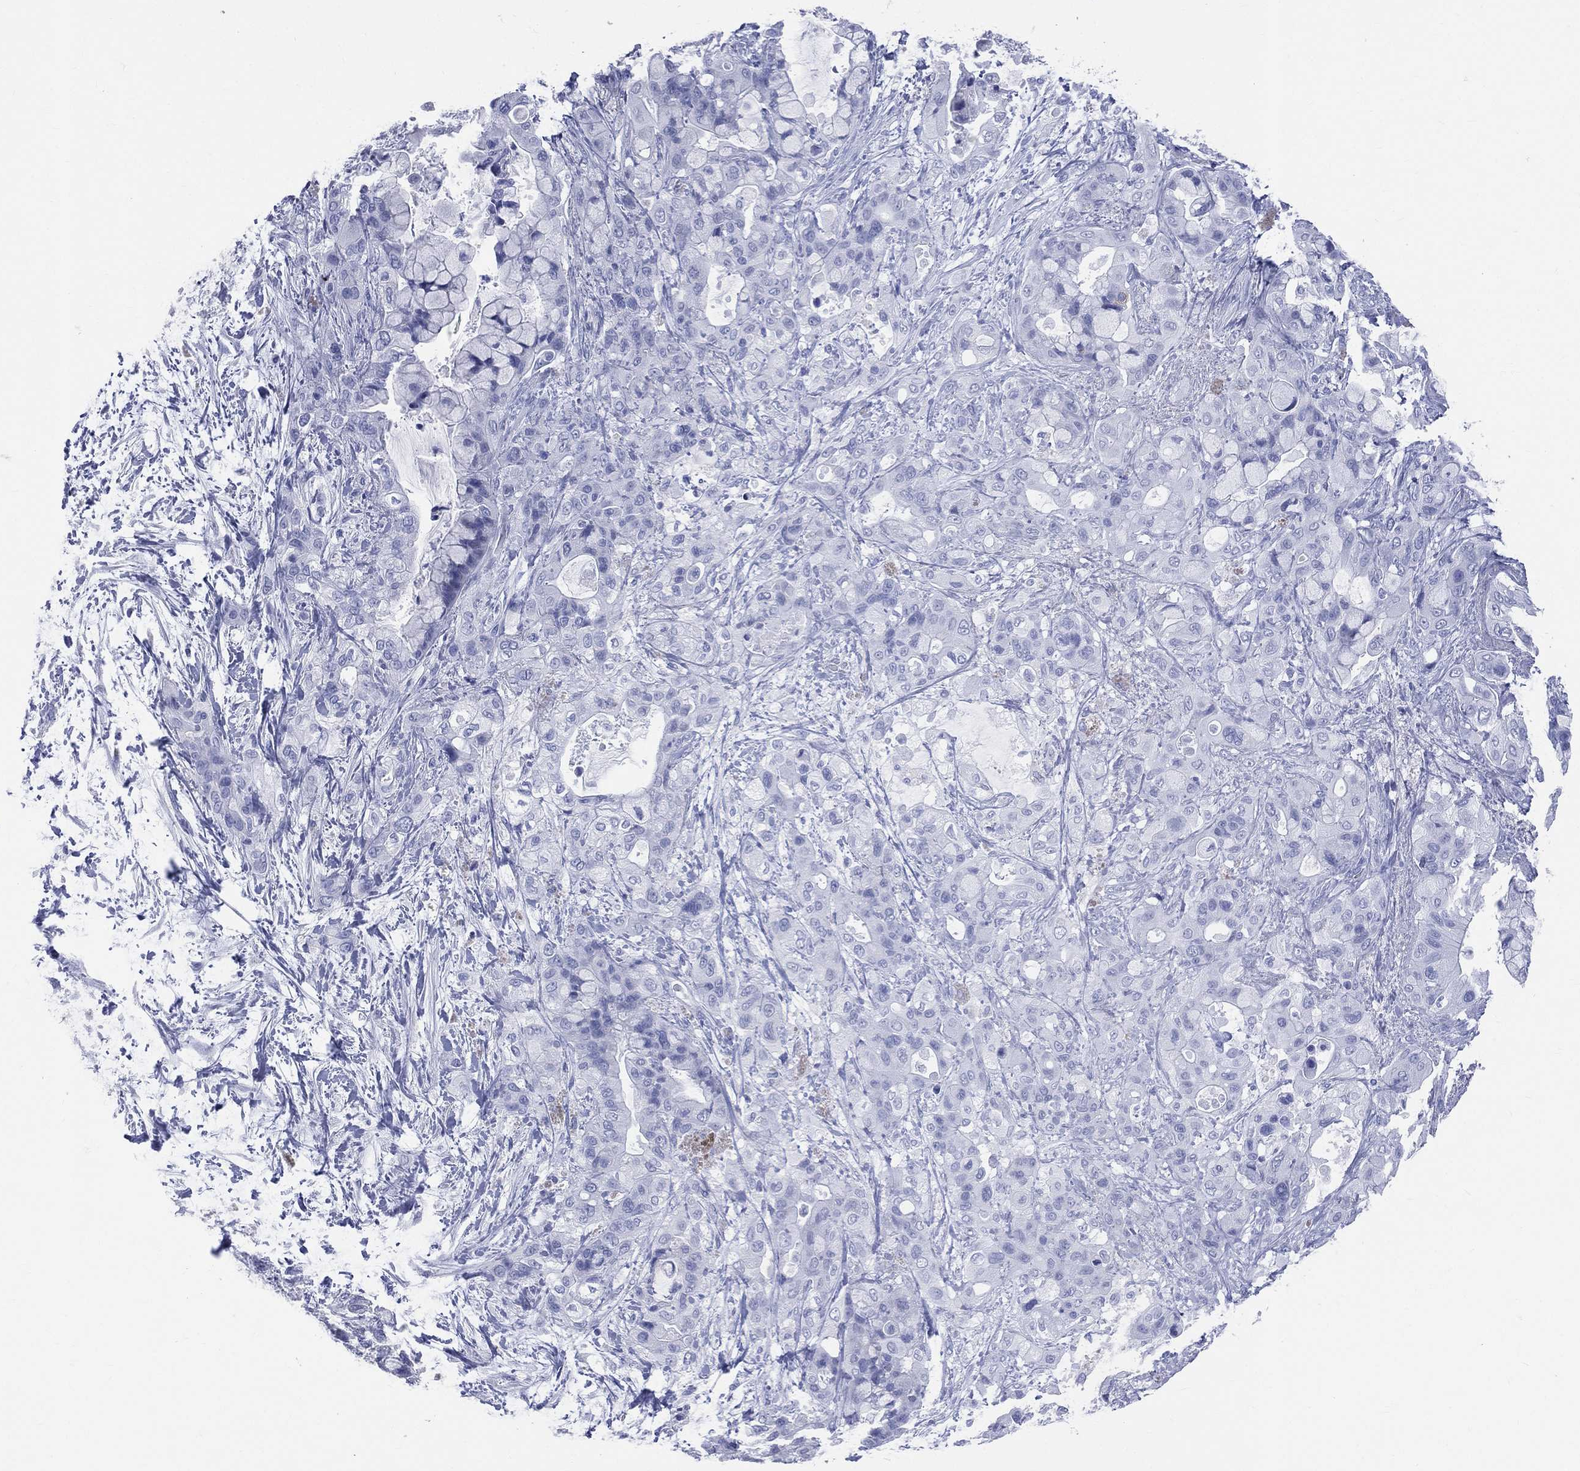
{"staining": {"intensity": "negative", "quantity": "none", "location": "none"}, "tissue": "pancreatic cancer", "cell_type": "Tumor cells", "image_type": "cancer", "snomed": [{"axis": "morphology", "description": "Adenocarcinoma, NOS"}, {"axis": "topography", "description": "Pancreas"}], "caption": "A photomicrograph of human pancreatic cancer (adenocarcinoma) is negative for staining in tumor cells.", "gene": "SYP", "patient": {"sex": "male", "age": 71}}